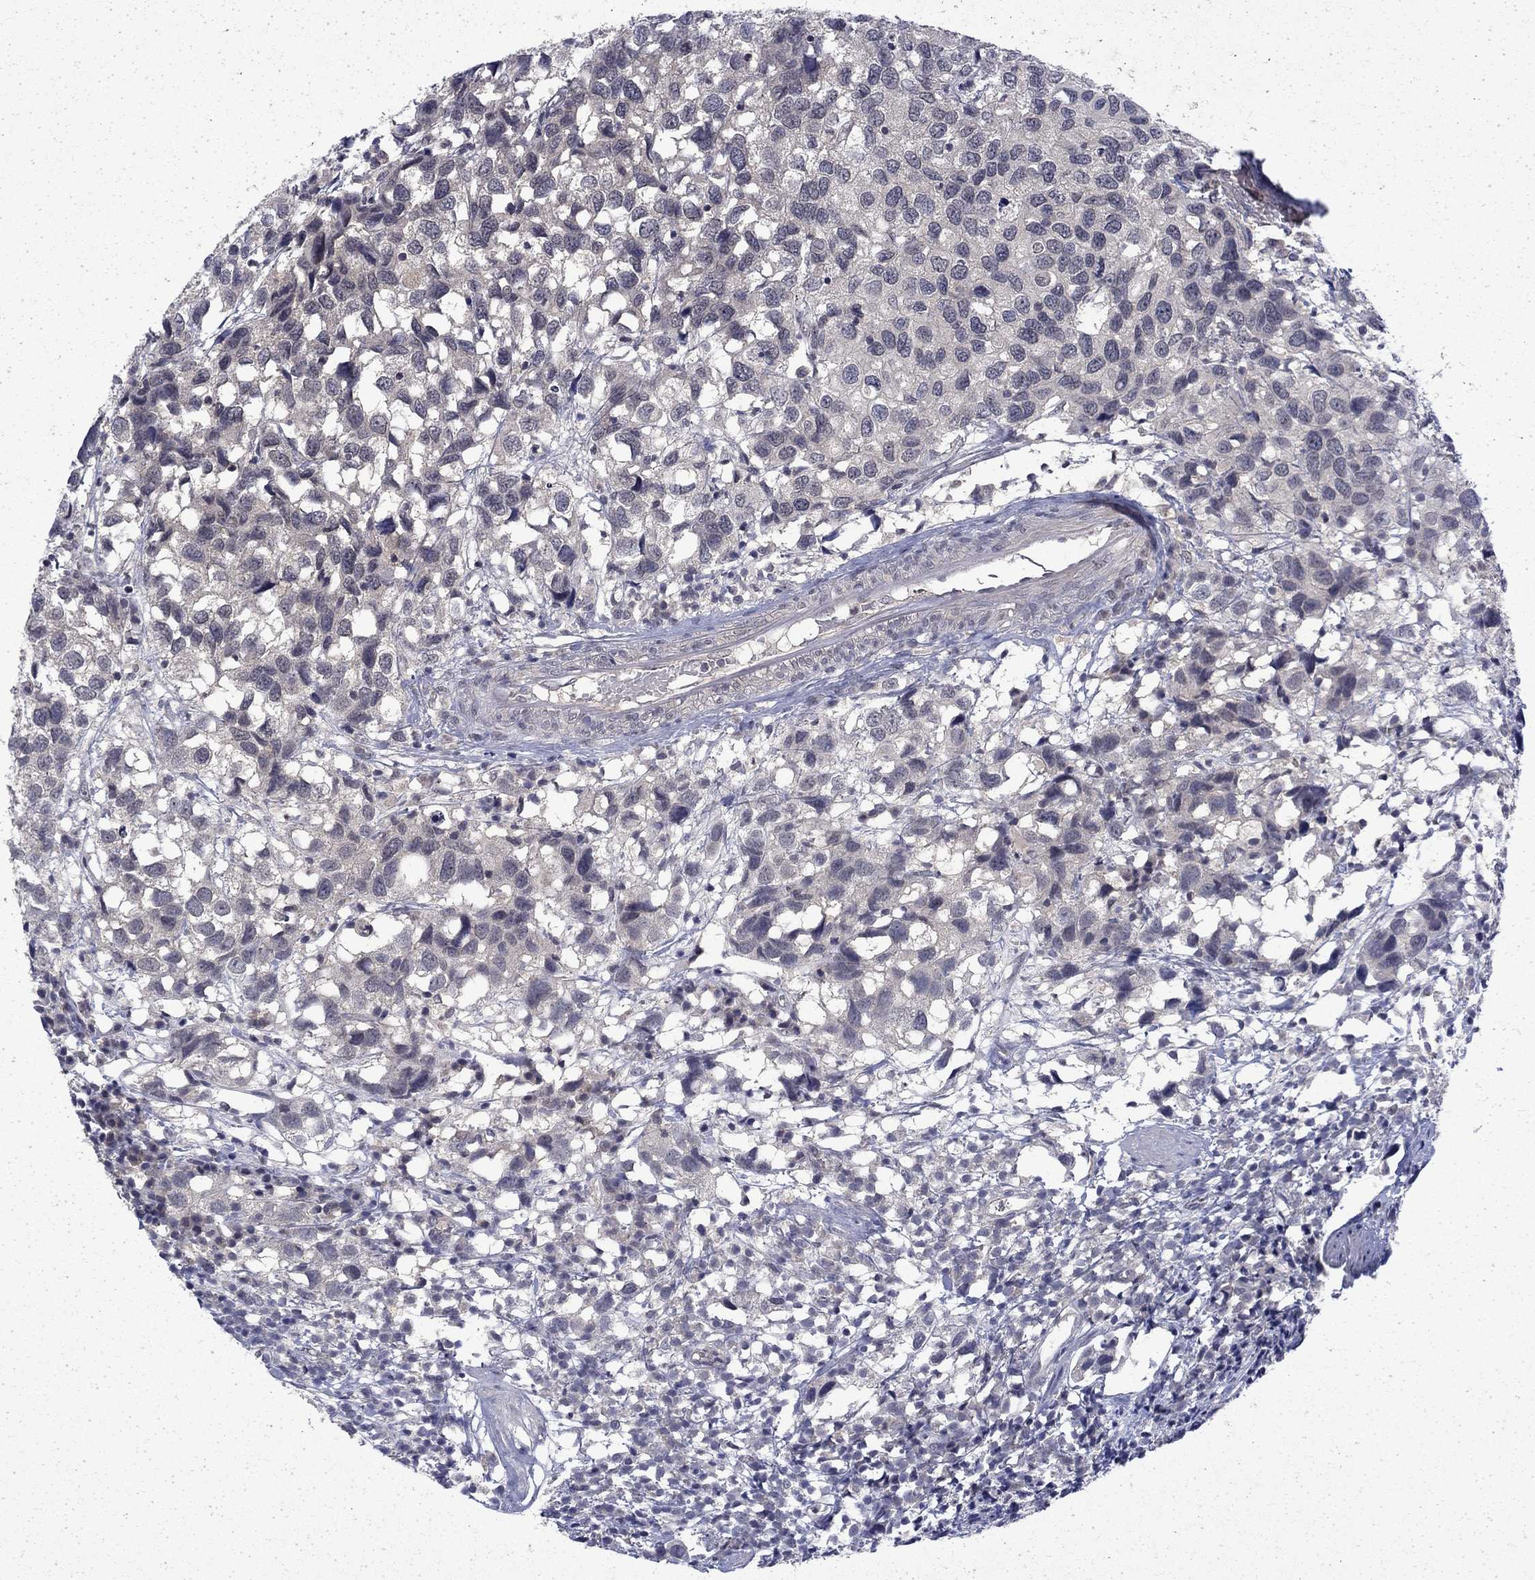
{"staining": {"intensity": "negative", "quantity": "none", "location": "none"}, "tissue": "urothelial cancer", "cell_type": "Tumor cells", "image_type": "cancer", "snomed": [{"axis": "morphology", "description": "Urothelial carcinoma, High grade"}, {"axis": "topography", "description": "Urinary bladder"}], "caption": "Immunohistochemical staining of human urothelial cancer displays no significant expression in tumor cells.", "gene": "CHAT", "patient": {"sex": "male", "age": 79}}